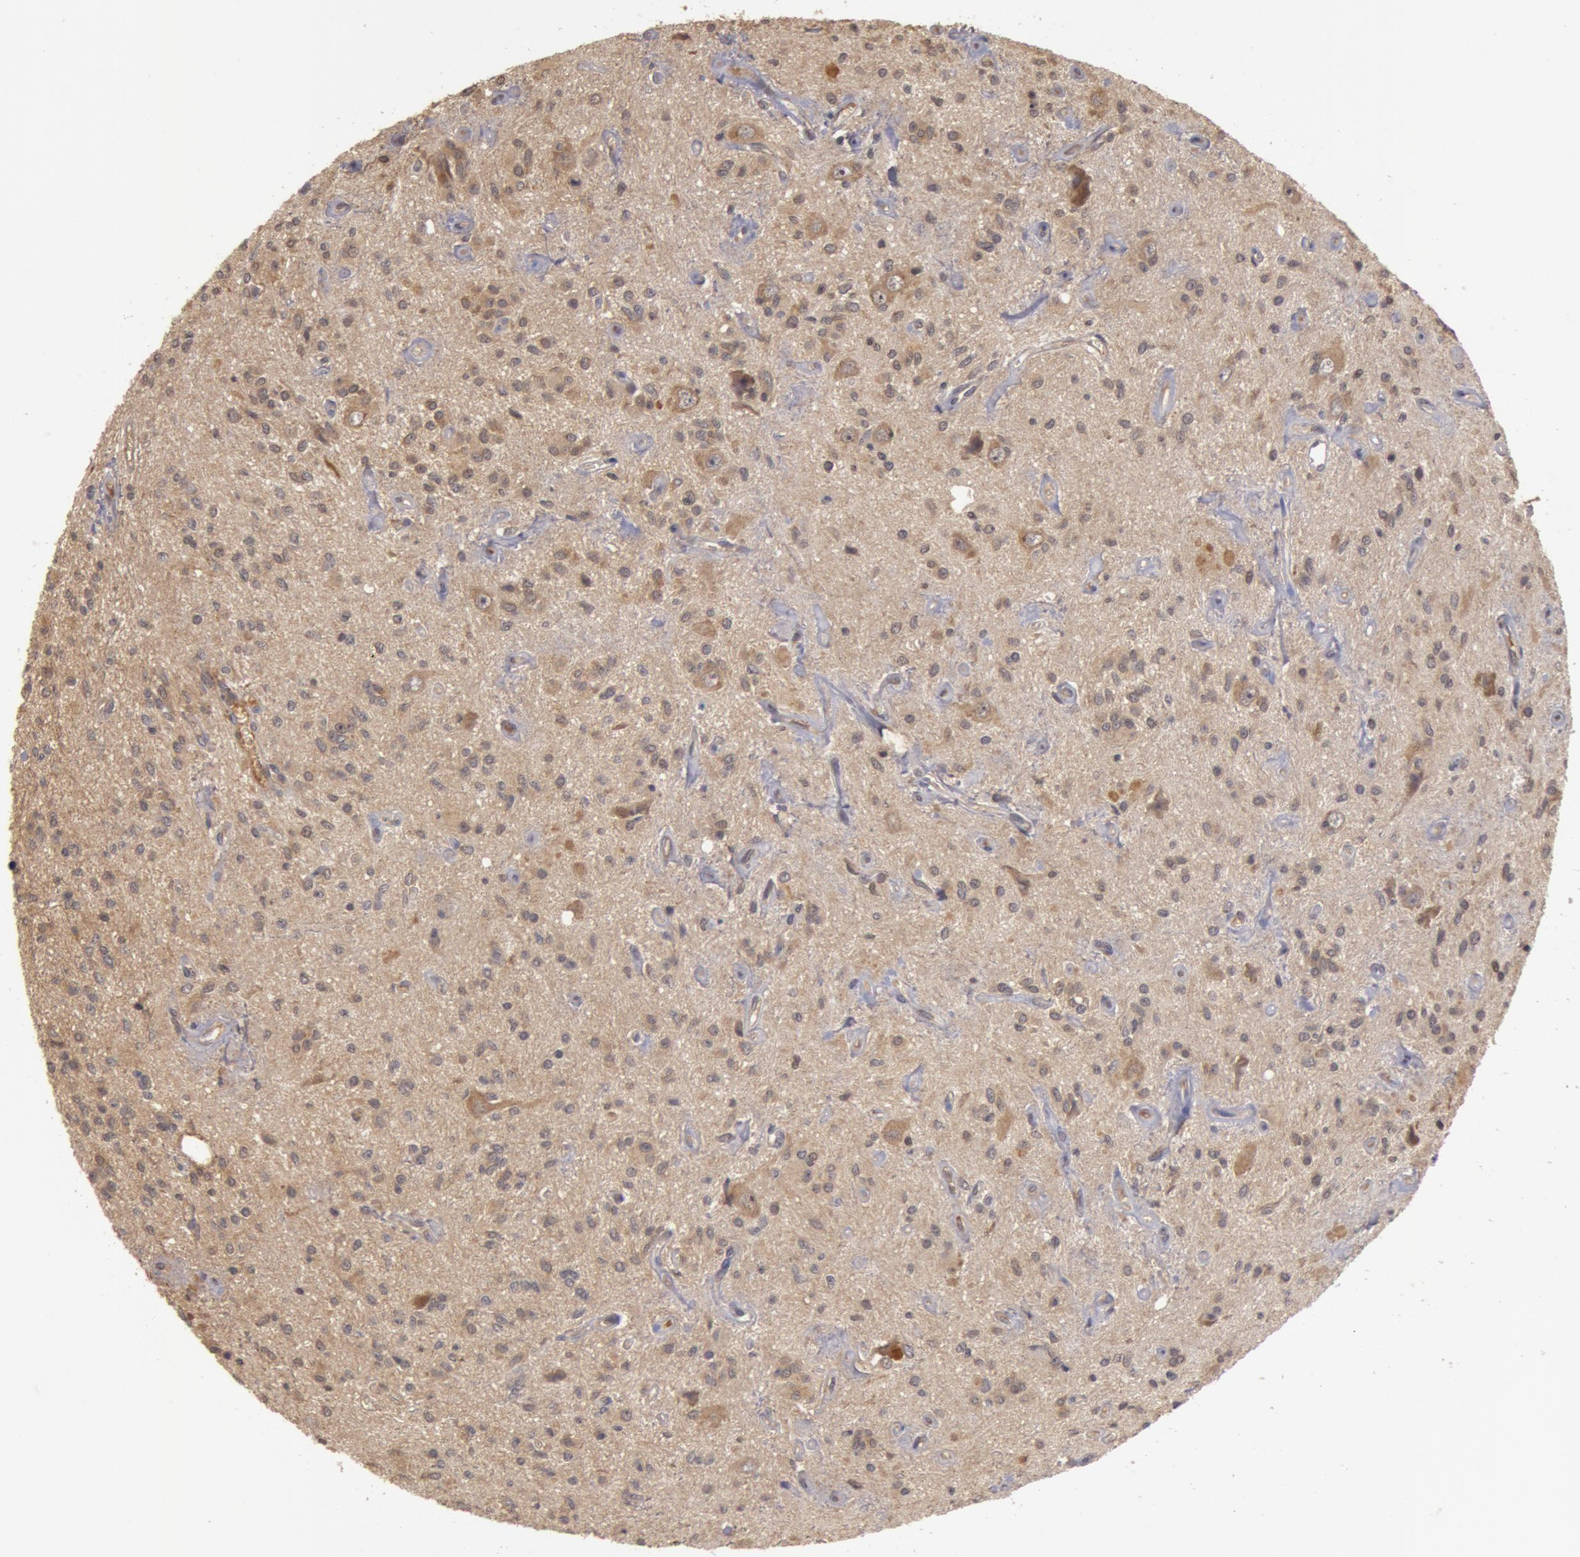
{"staining": {"intensity": "weak", "quantity": ">75%", "location": "cytoplasmic/membranous"}, "tissue": "glioma", "cell_type": "Tumor cells", "image_type": "cancer", "snomed": [{"axis": "morphology", "description": "Glioma, malignant, Low grade"}, {"axis": "topography", "description": "Brain"}], "caption": "Brown immunohistochemical staining in malignant glioma (low-grade) shows weak cytoplasmic/membranous positivity in about >75% of tumor cells.", "gene": "BCHE", "patient": {"sex": "female", "age": 15}}